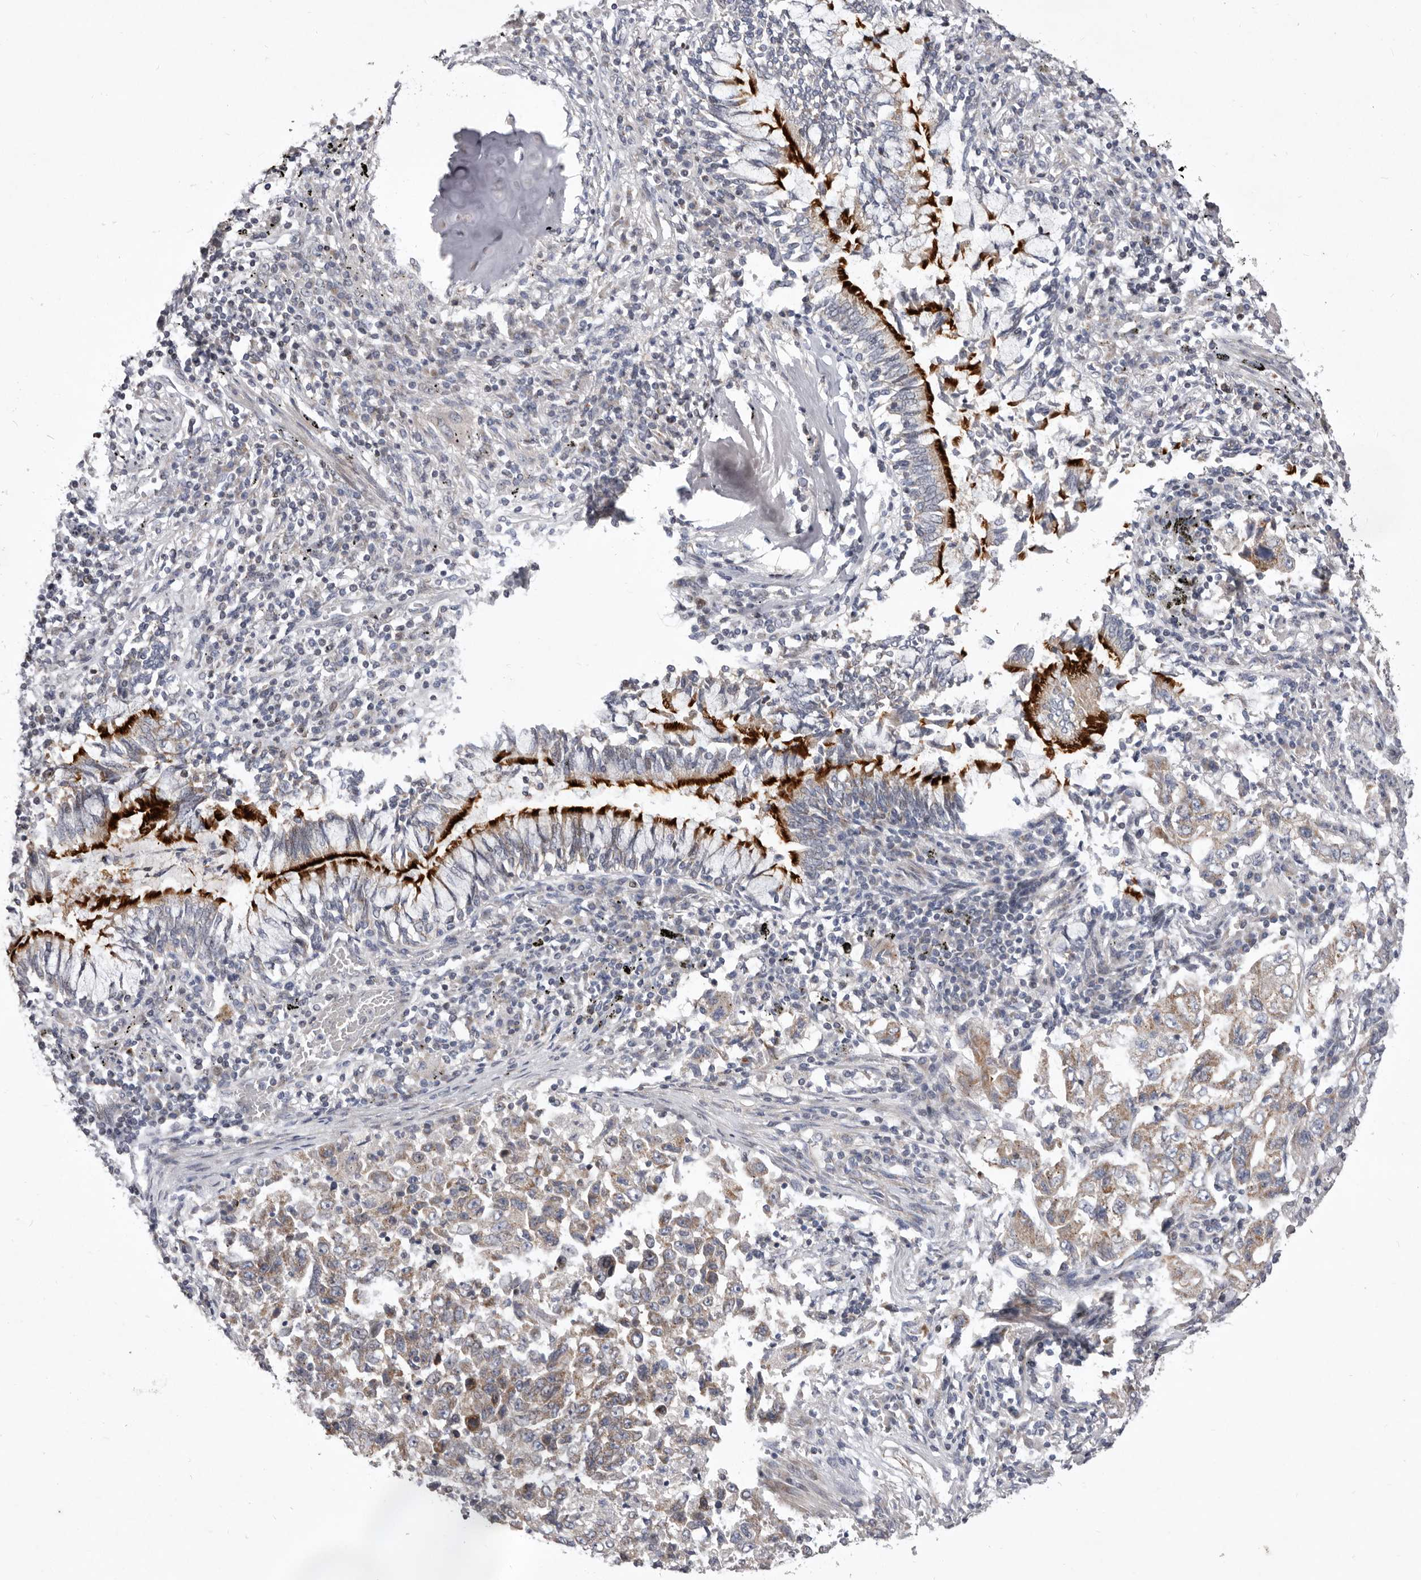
{"staining": {"intensity": "moderate", "quantity": "25%-75%", "location": "cytoplasmic/membranous"}, "tissue": "lung cancer", "cell_type": "Tumor cells", "image_type": "cancer", "snomed": [{"axis": "morphology", "description": "Adenocarcinoma, NOS"}, {"axis": "topography", "description": "Lung"}], "caption": "Adenocarcinoma (lung) was stained to show a protein in brown. There is medium levels of moderate cytoplasmic/membranous positivity in about 25%-75% of tumor cells.", "gene": "TIMM17B", "patient": {"sex": "female", "age": 51}}